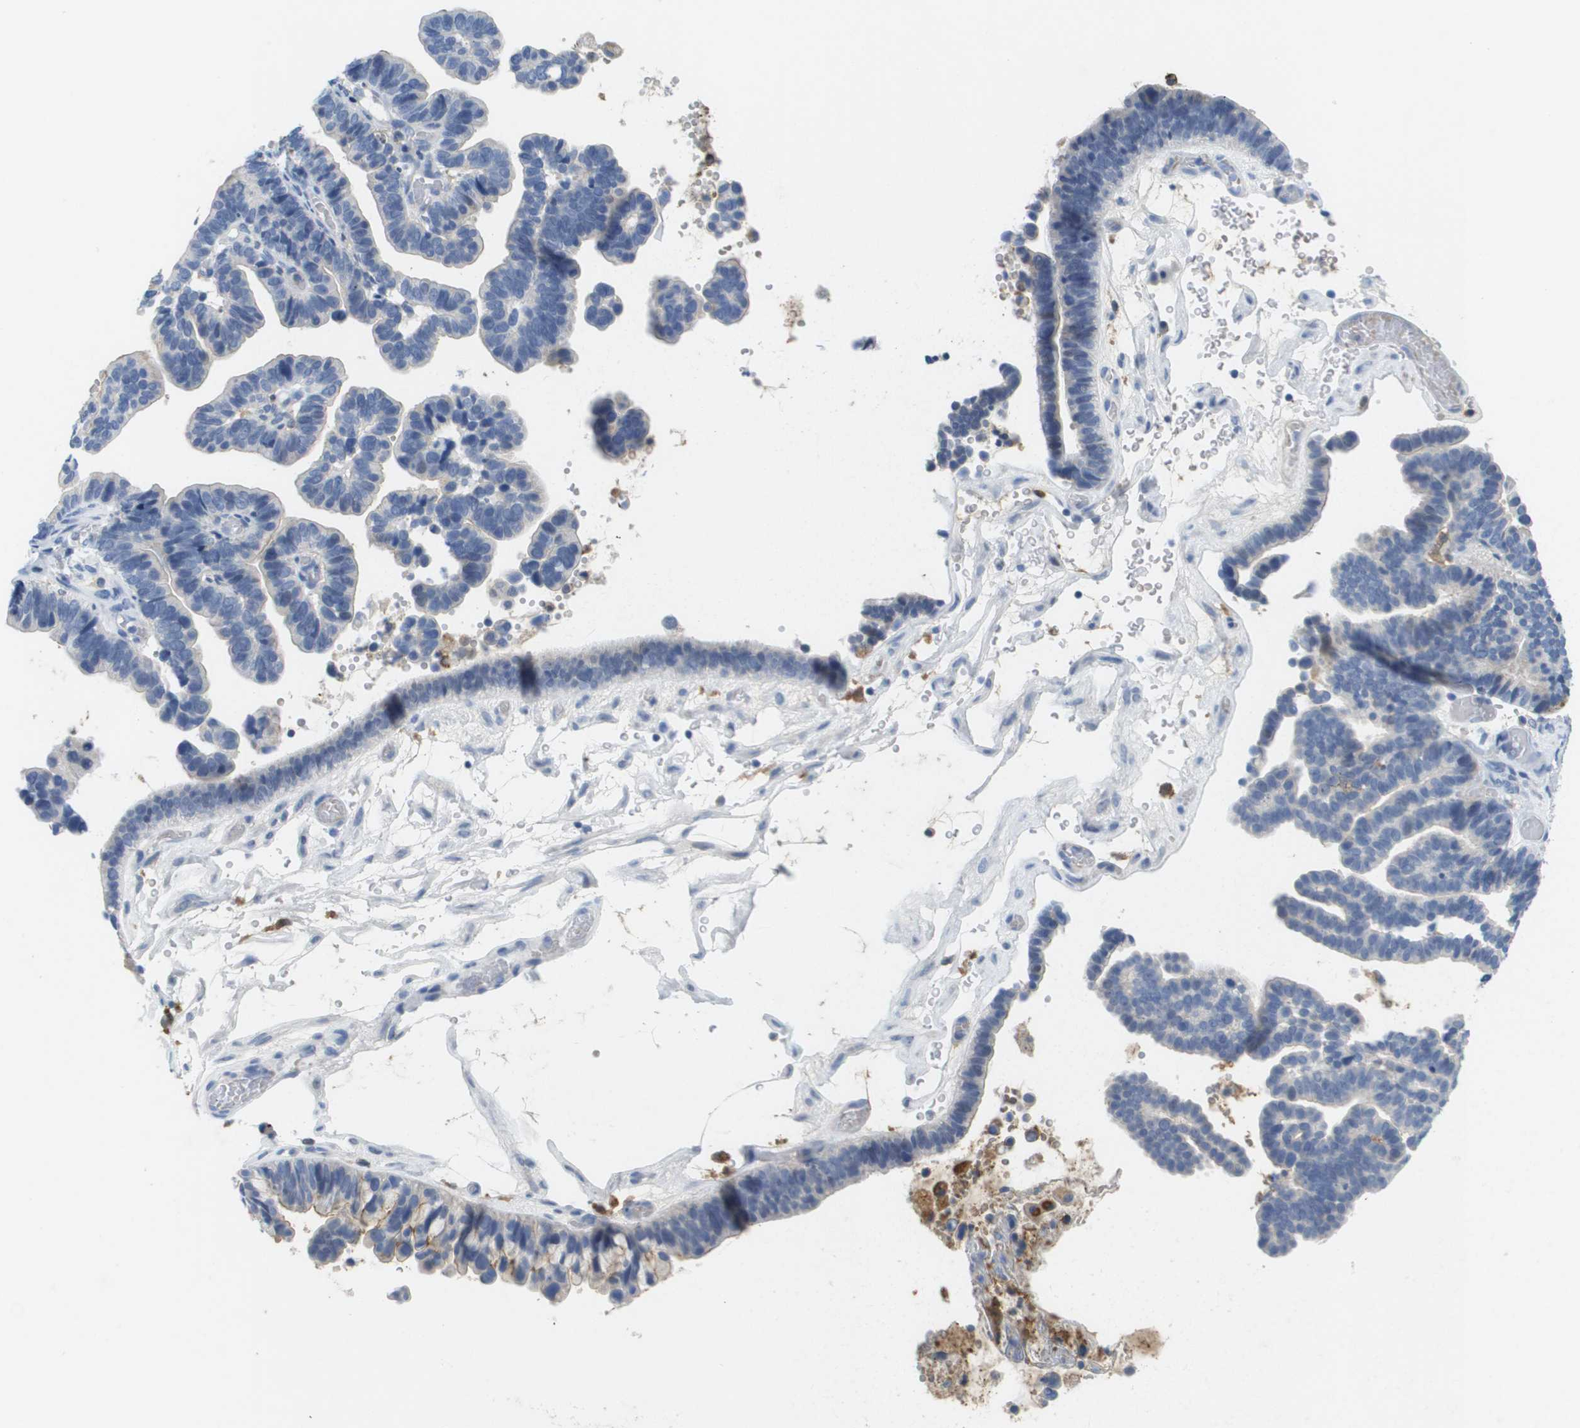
{"staining": {"intensity": "negative", "quantity": "none", "location": "none"}, "tissue": "ovarian cancer", "cell_type": "Tumor cells", "image_type": "cancer", "snomed": [{"axis": "morphology", "description": "Cystadenocarcinoma, serous, NOS"}, {"axis": "topography", "description": "Ovary"}], "caption": "DAB (3,3'-diaminobenzidine) immunohistochemical staining of ovarian cancer (serous cystadenocarcinoma) exhibits no significant positivity in tumor cells.", "gene": "LIPG", "patient": {"sex": "female", "age": 56}}